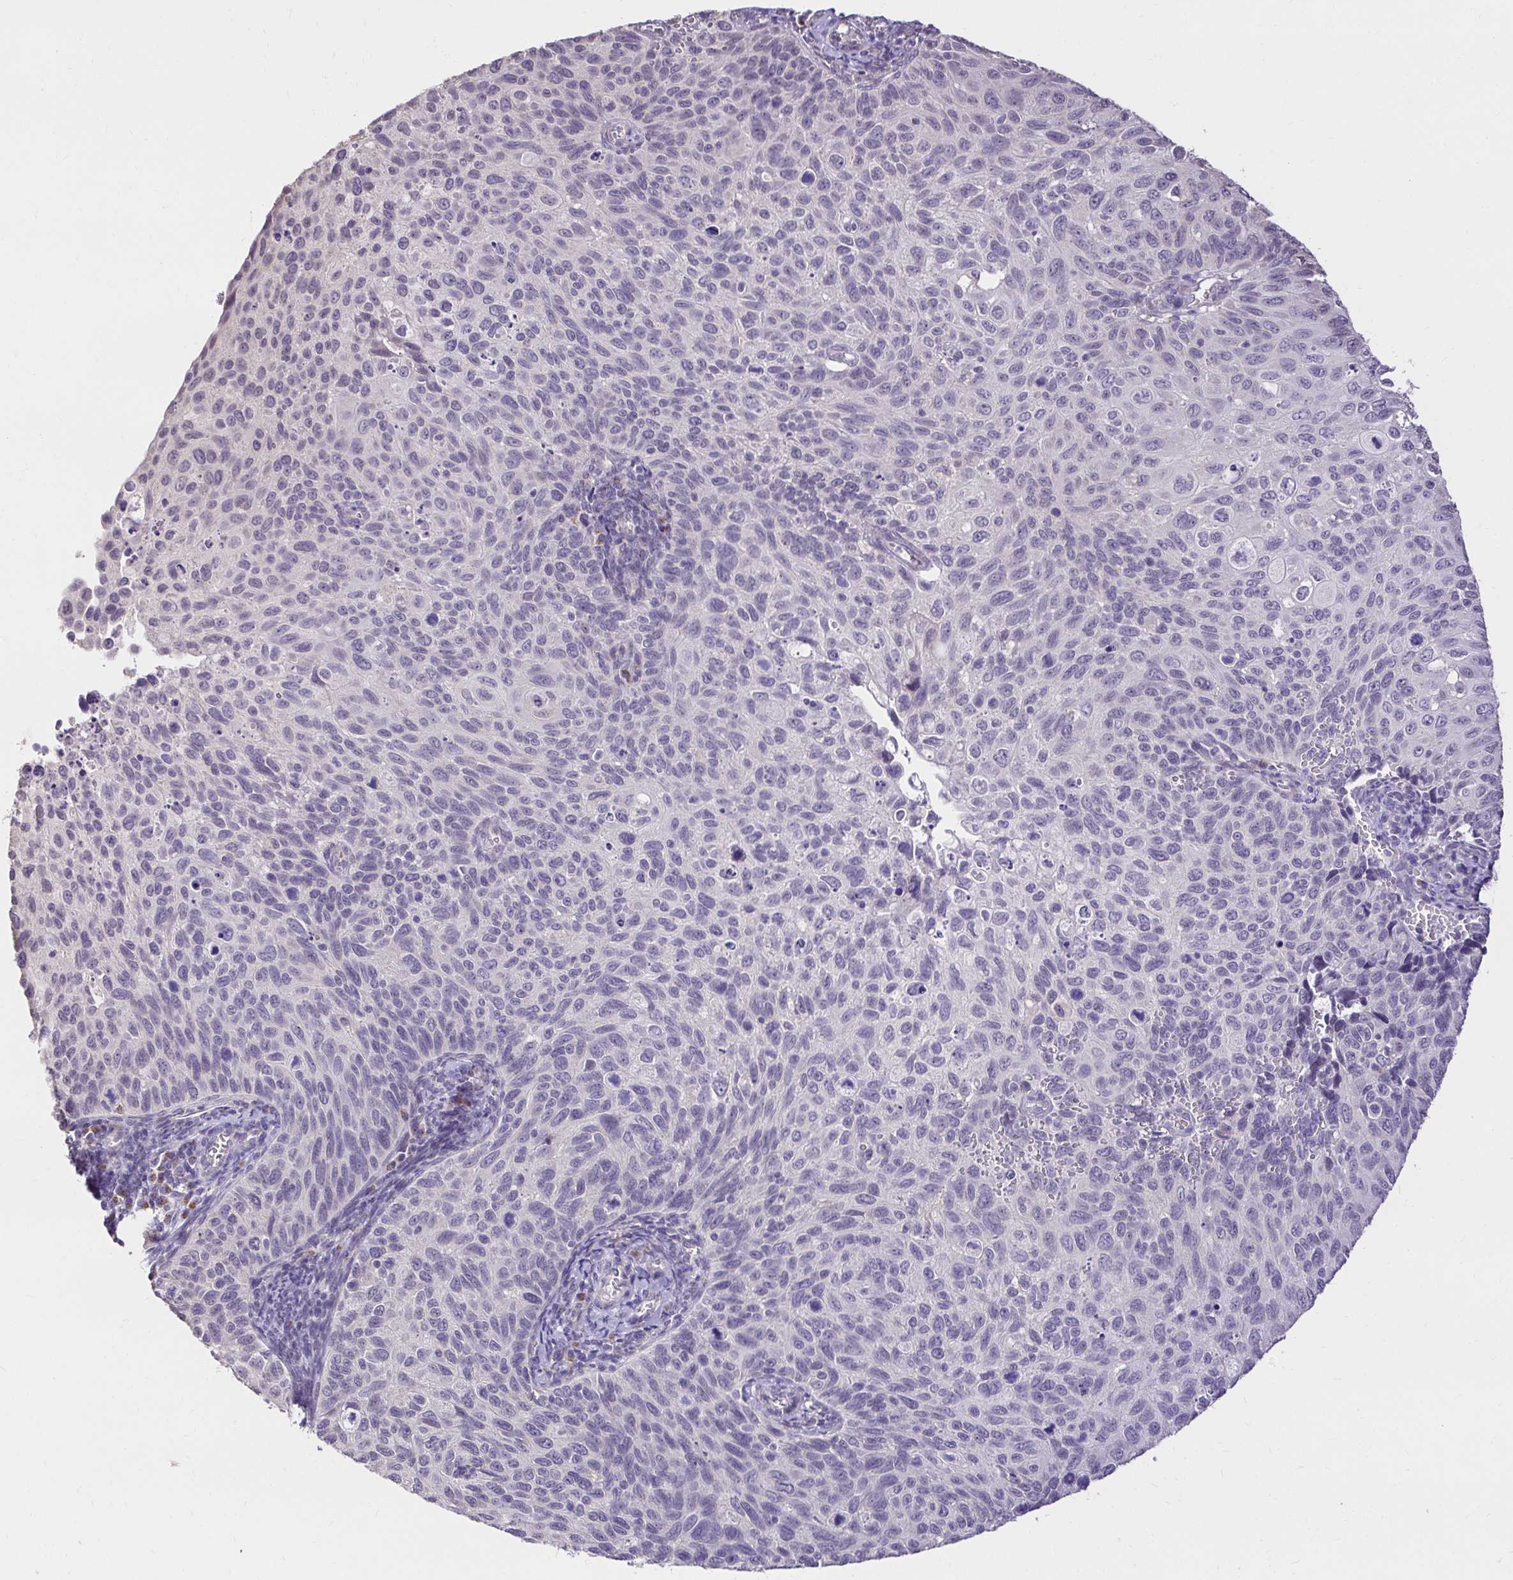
{"staining": {"intensity": "negative", "quantity": "none", "location": "none"}, "tissue": "cervical cancer", "cell_type": "Tumor cells", "image_type": "cancer", "snomed": [{"axis": "morphology", "description": "Squamous cell carcinoma, NOS"}, {"axis": "topography", "description": "Cervix"}], "caption": "A high-resolution histopathology image shows immunohistochemistry (IHC) staining of squamous cell carcinoma (cervical), which demonstrates no significant positivity in tumor cells.", "gene": "KIAA1210", "patient": {"sex": "female", "age": 70}}